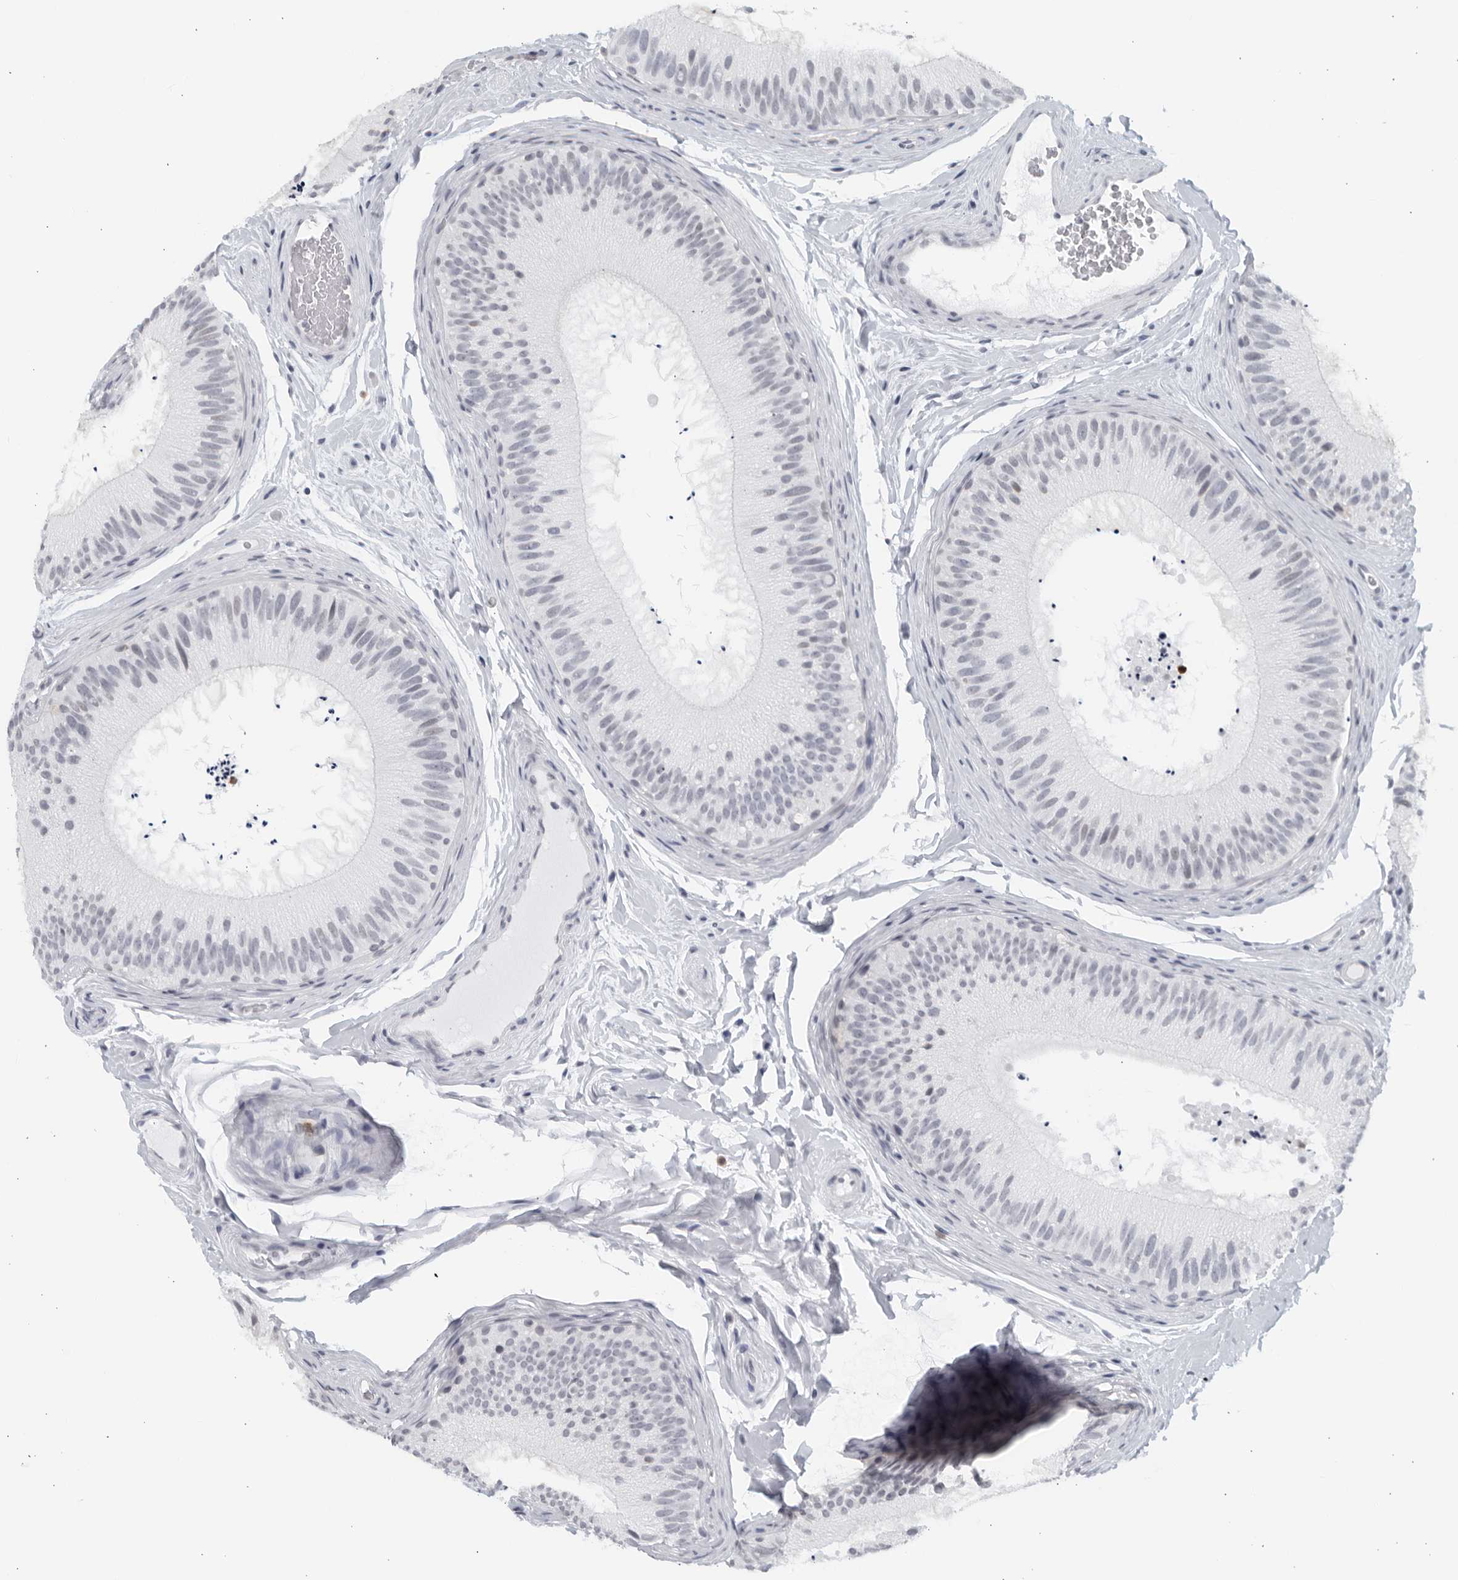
{"staining": {"intensity": "negative", "quantity": "none", "location": "none"}, "tissue": "epididymis", "cell_type": "Glandular cells", "image_type": "normal", "snomed": [{"axis": "morphology", "description": "Normal tissue, NOS"}, {"axis": "topography", "description": "Epididymis"}], "caption": "Epididymis stained for a protein using immunohistochemistry (IHC) displays no staining glandular cells.", "gene": "KLK7", "patient": {"sex": "male", "age": 45}}